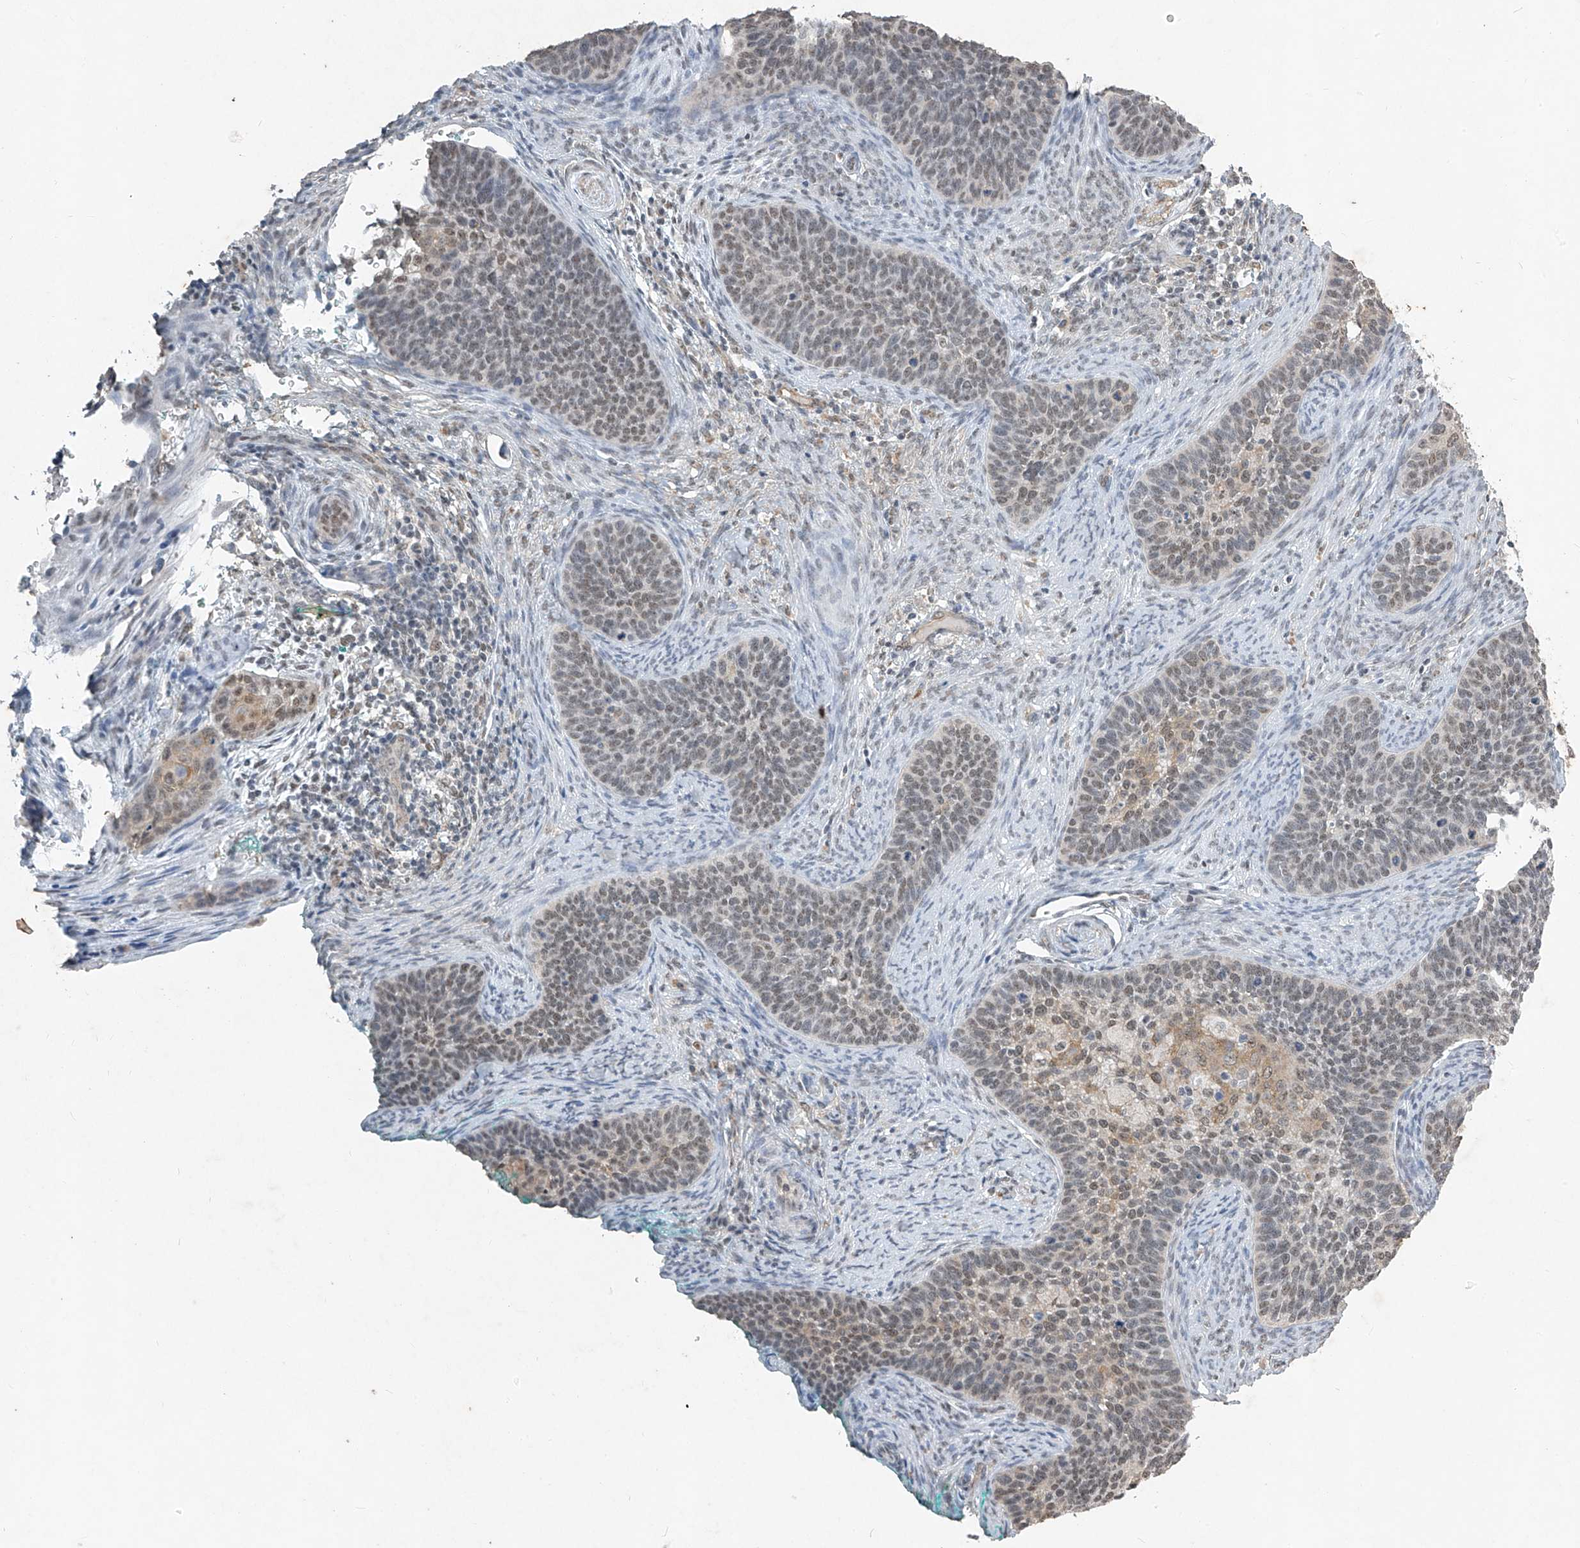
{"staining": {"intensity": "weak", "quantity": "25%-75%", "location": "nuclear"}, "tissue": "cervical cancer", "cell_type": "Tumor cells", "image_type": "cancer", "snomed": [{"axis": "morphology", "description": "Squamous cell carcinoma, NOS"}, {"axis": "topography", "description": "Cervix"}], "caption": "DAB (3,3'-diaminobenzidine) immunohistochemical staining of human squamous cell carcinoma (cervical) demonstrates weak nuclear protein staining in approximately 25%-75% of tumor cells.", "gene": "TFEC", "patient": {"sex": "female", "age": 33}}